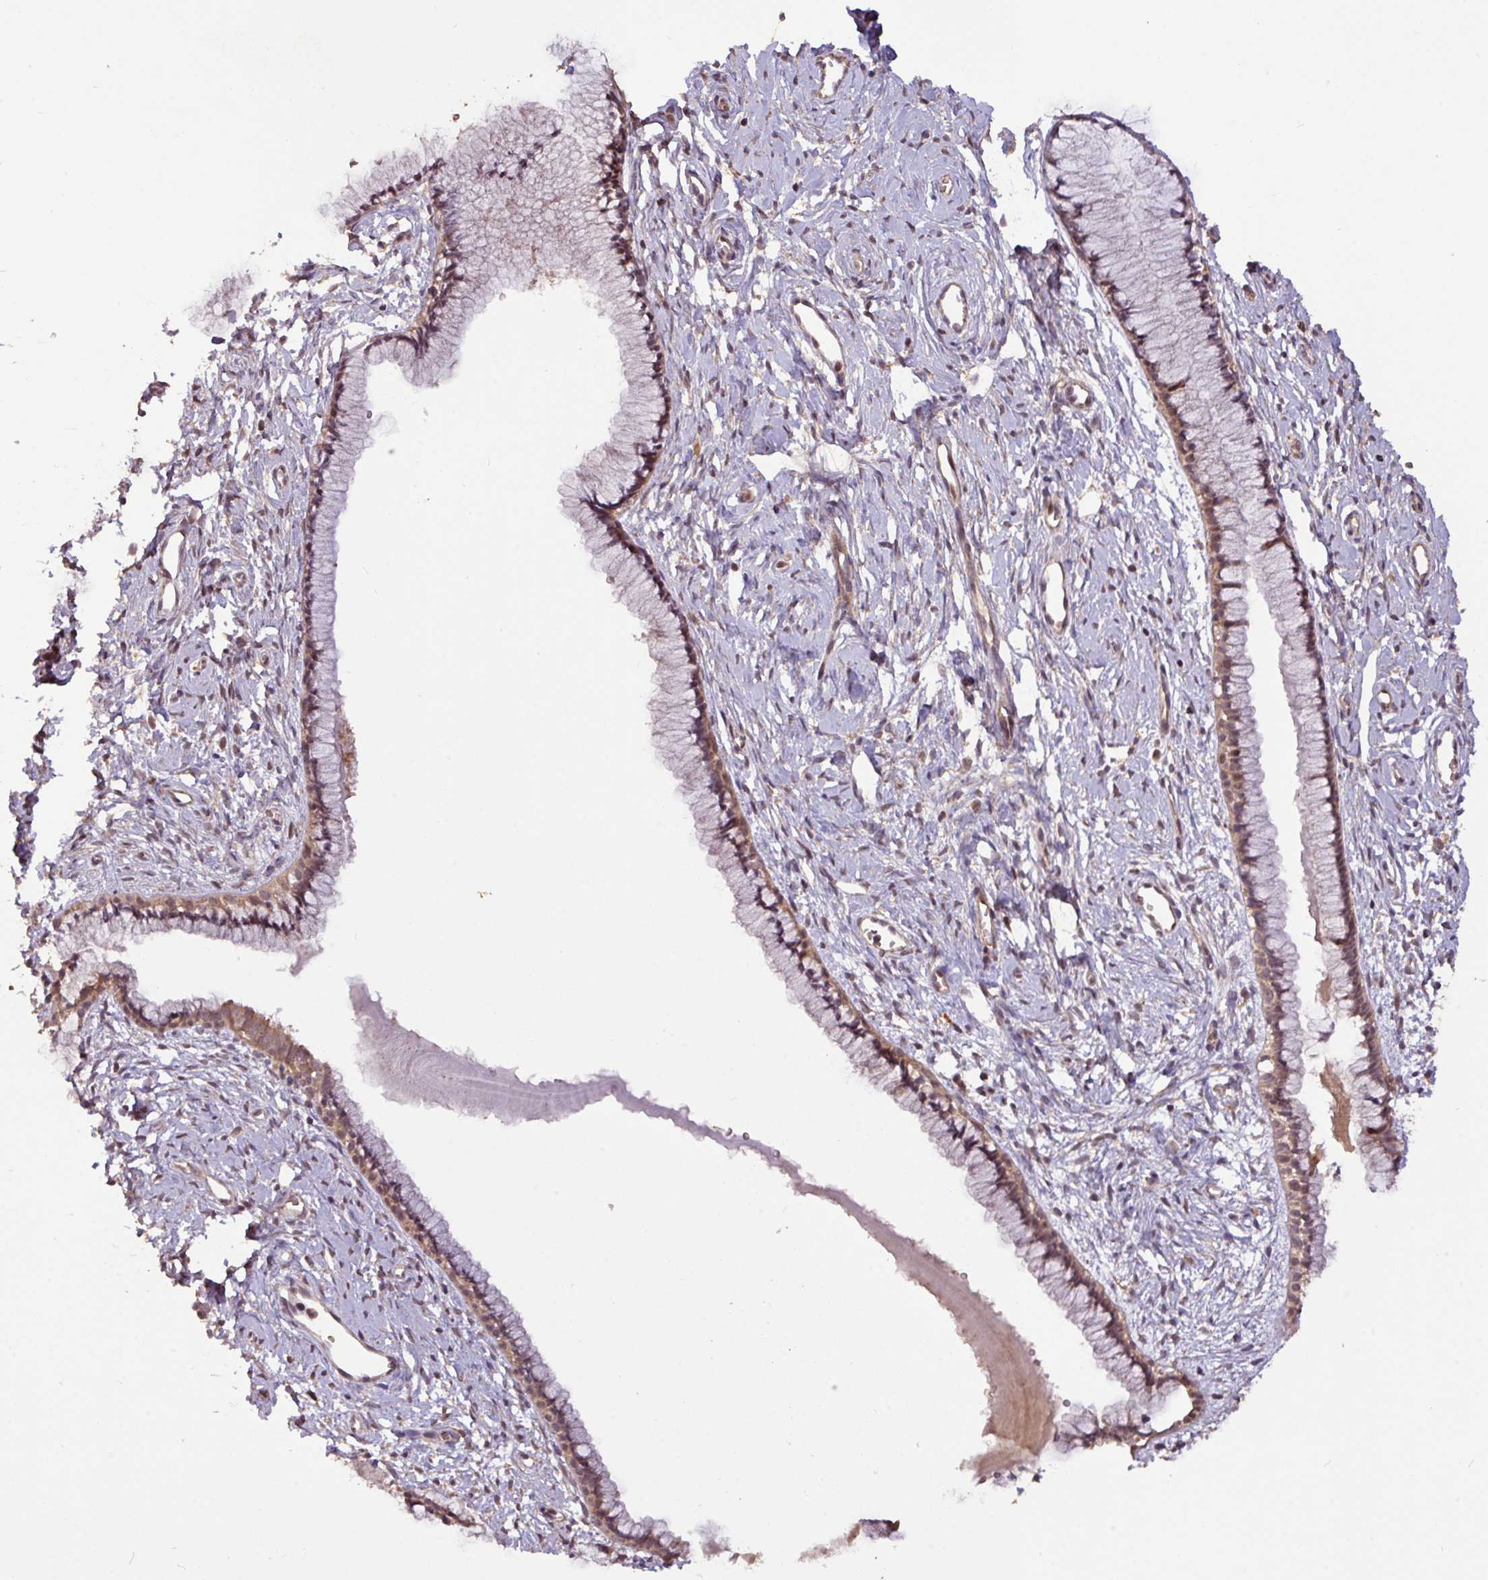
{"staining": {"intensity": "moderate", "quantity": ">75%", "location": "cytoplasmic/membranous"}, "tissue": "cervix", "cell_type": "Glandular cells", "image_type": "normal", "snomed": [{"axis": "morphology", "description": "Normal tissue, NOS"}, {"axis": "topography", "description": "Cervix"}], "caption": "High-power microscopy captured an immunohistochemistry photomicrograph of normal cervix, revealing moderate cytoplasmic/membranous staining in approximately >75% of glandular cells. (IHC, brightfield microscopy, high magnification).", "gene": "YPEL1", "patient": {"sex": "female", "age": 40}}